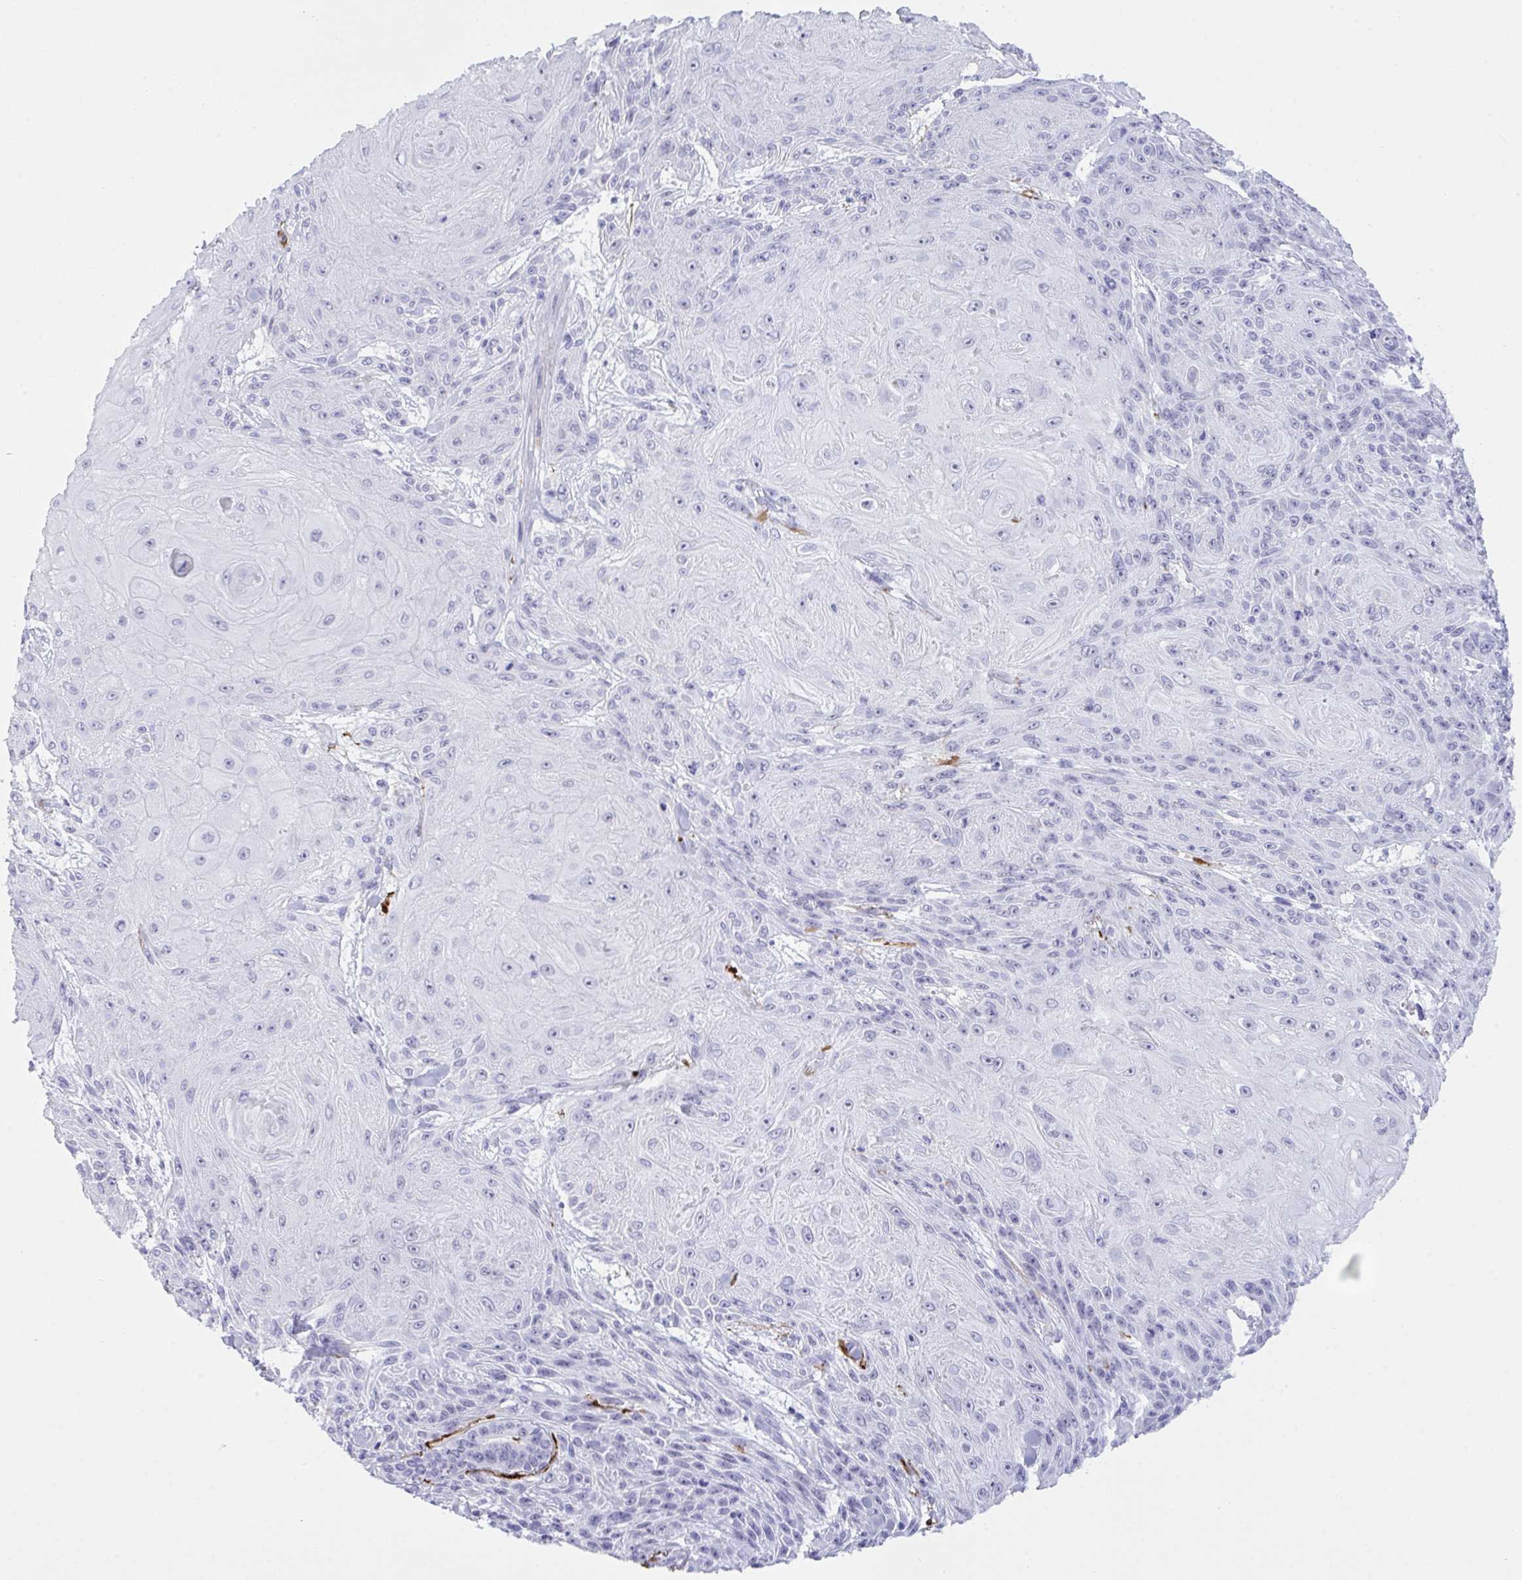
{"staining": {"intensity": "negative", "quantity": "none", "location": "none"}, "tissue": "skin cancer", "cell_type": "Tumor cells", "image_type": "cancer", "snomed": [{"axis": "morphology", "description": "Squamous cell carcinoma, NOS"}, {"axis": "topography", "description": "Skin"}], "caption": "This image is of squamous cell carcinoma (skin) stained with immunohistochemistry (IHC) to label a protein in brown with the nuclei are counter-stained blue. There is no staining in tumor cells. (Immunohistochemistry (ihc), brightfield microscopy, high magnification).", "gene": "ELN", "patient": {"sex": "male", "age": 88}}